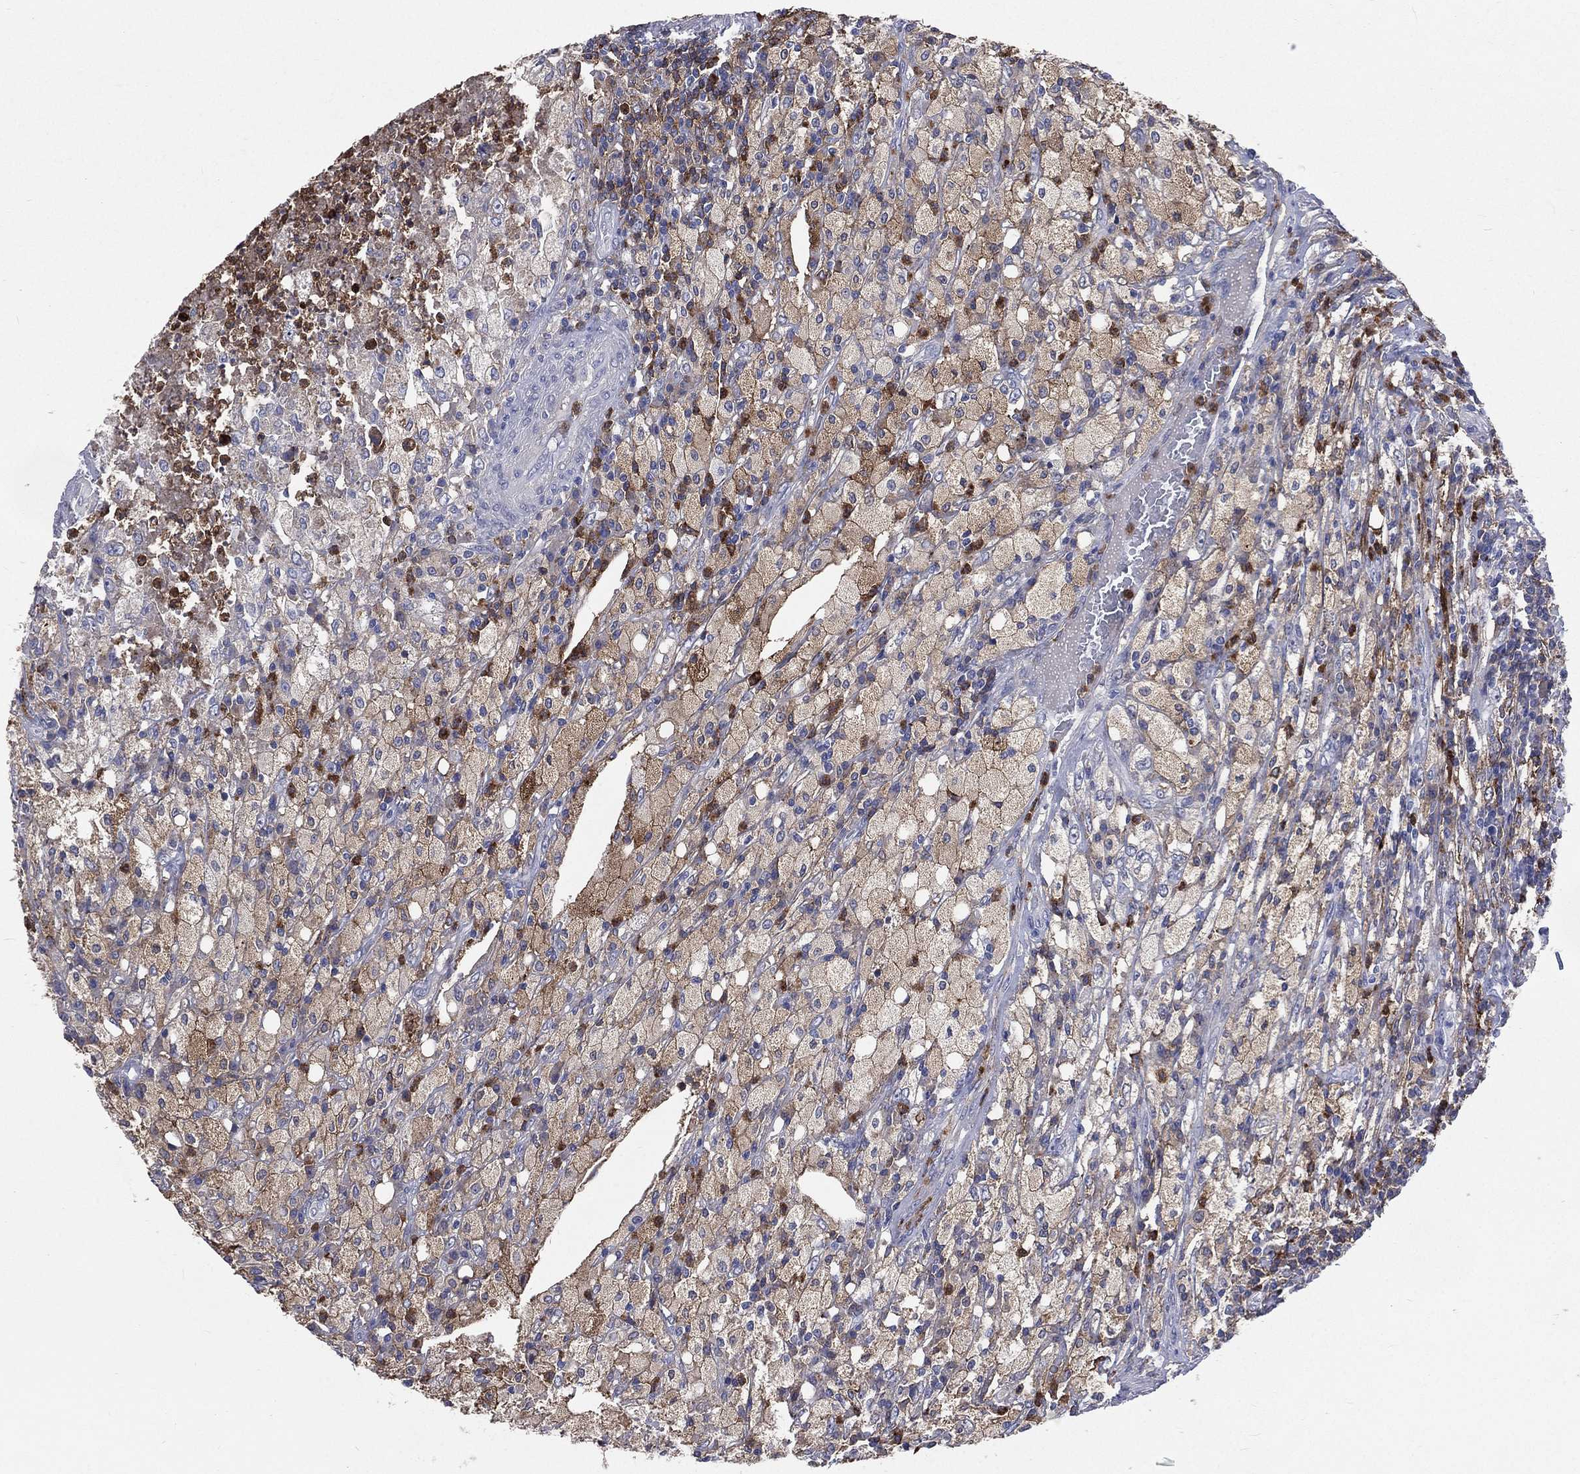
{"staining": {"intensity": "weak", "quantity": "<25%", "location": "cytoplasmic/membranous"}, "tissue": "testis cancer", "cell_type": "Tumor cells", "image_type": "cancer", "snomed": [{"axis": "morphology", "description": "Necrosis, NOS"}, {"axis": "morphology", "description": "Carcinoma, Embryonal, NOS"}, {"axis": "topography", "description": "Testis"}], "caption": "This is an IHC histopathology image of testis embryonal carcinoma. There is no expression in tumor cells.", "gene": "BASP1", "patient": {"sex": "male", "age": 19}}